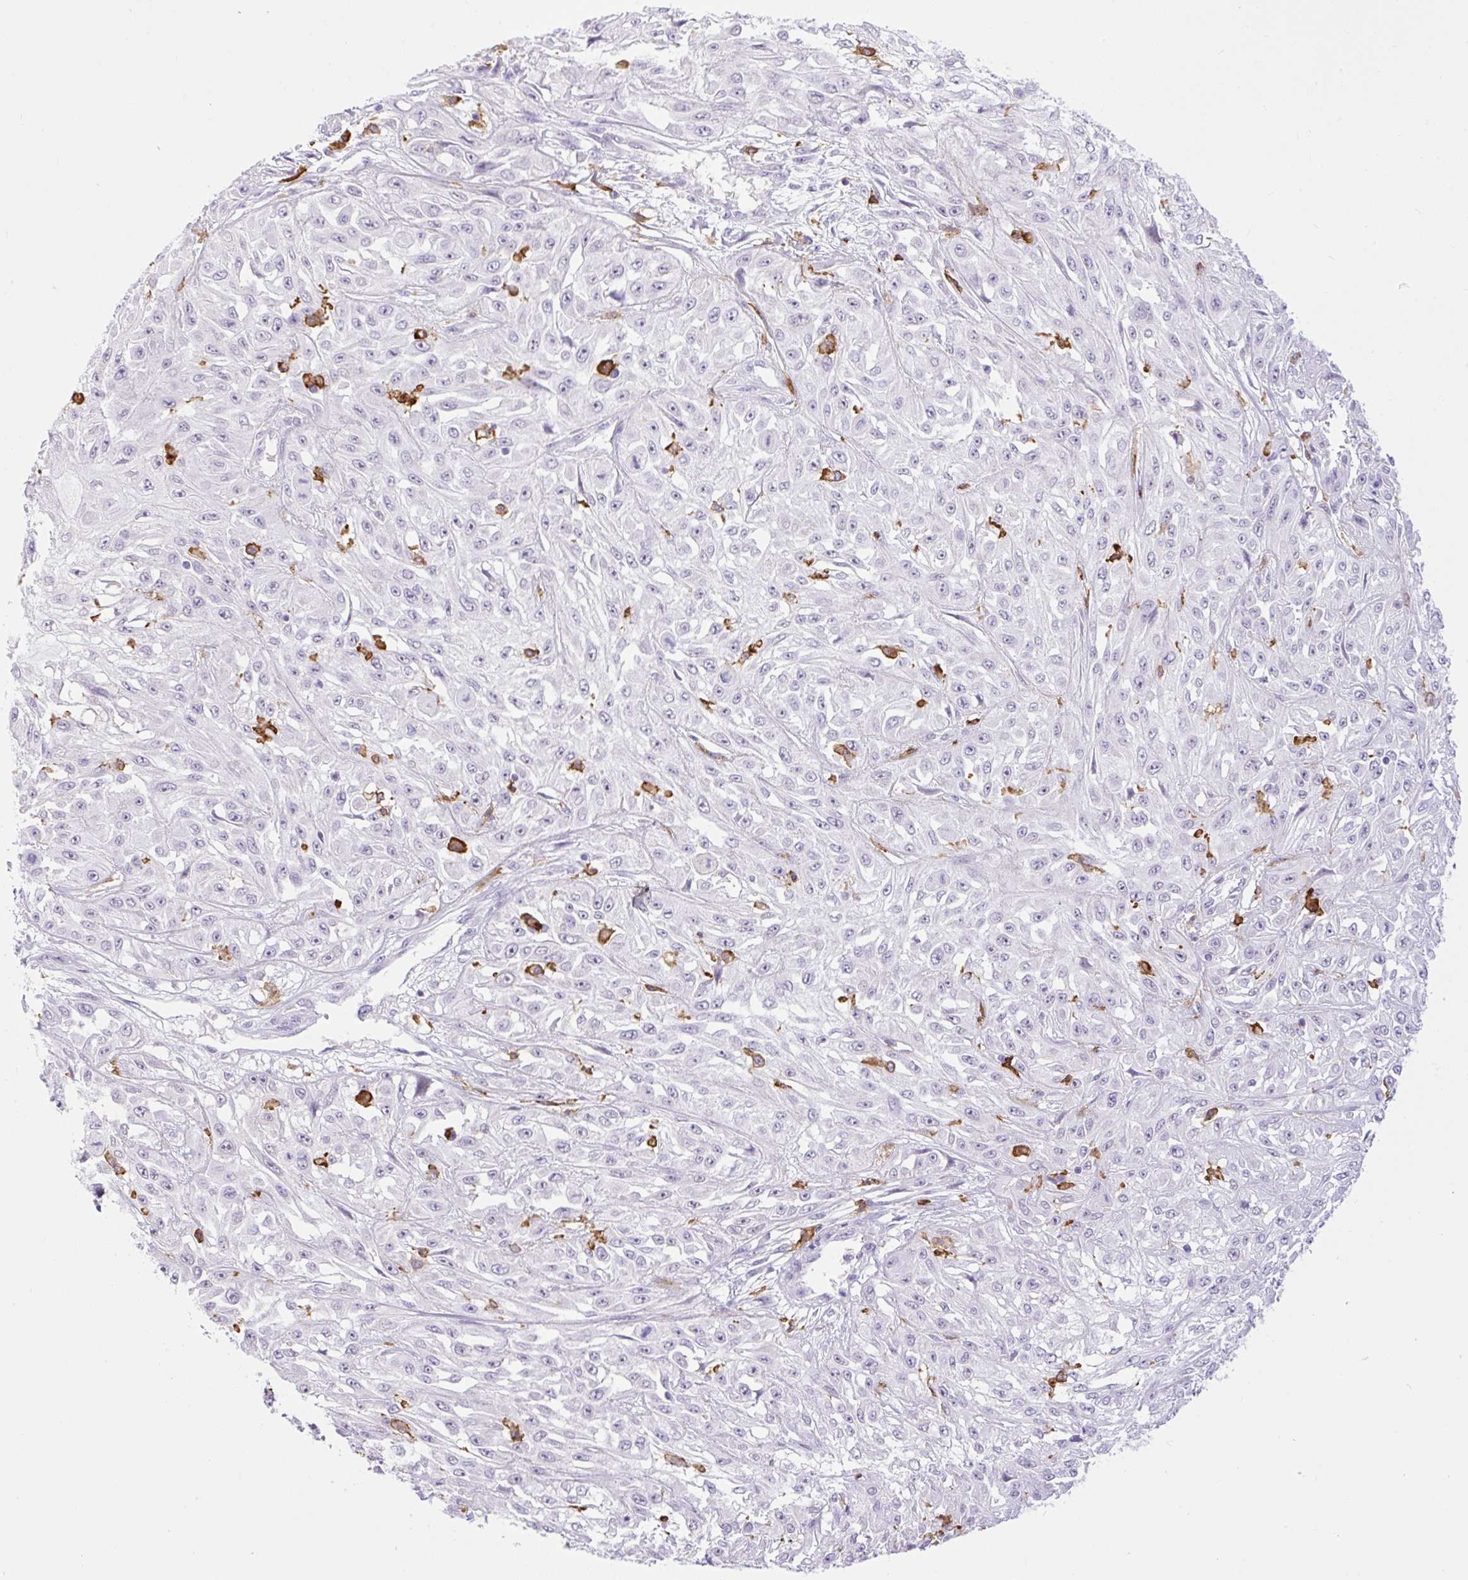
{"staining": {"intensity": "negative", "quantity": "none", "location": "none"}, "tissue": "skin cancer", "cell_type": "Tumor cells", "image_type": "cancer", "snomed": [{"axis": "morphology", "description": "Squamous cell carcinoma, NOS"}, {"axis": "morphology", "description": "Squamous cell carcinoma, metastatic, NOS"}, {"axis": "topography", "description": "Skin"}, {"axis": "topography", "description": "Lymph node"}], "caption": "This is an IHC image of human squamous cell carcinoma (skin). There is no positivity in tumor cells.", "gene": "SIGLEC1", "patient": {"sex": "male", "age": 75}}